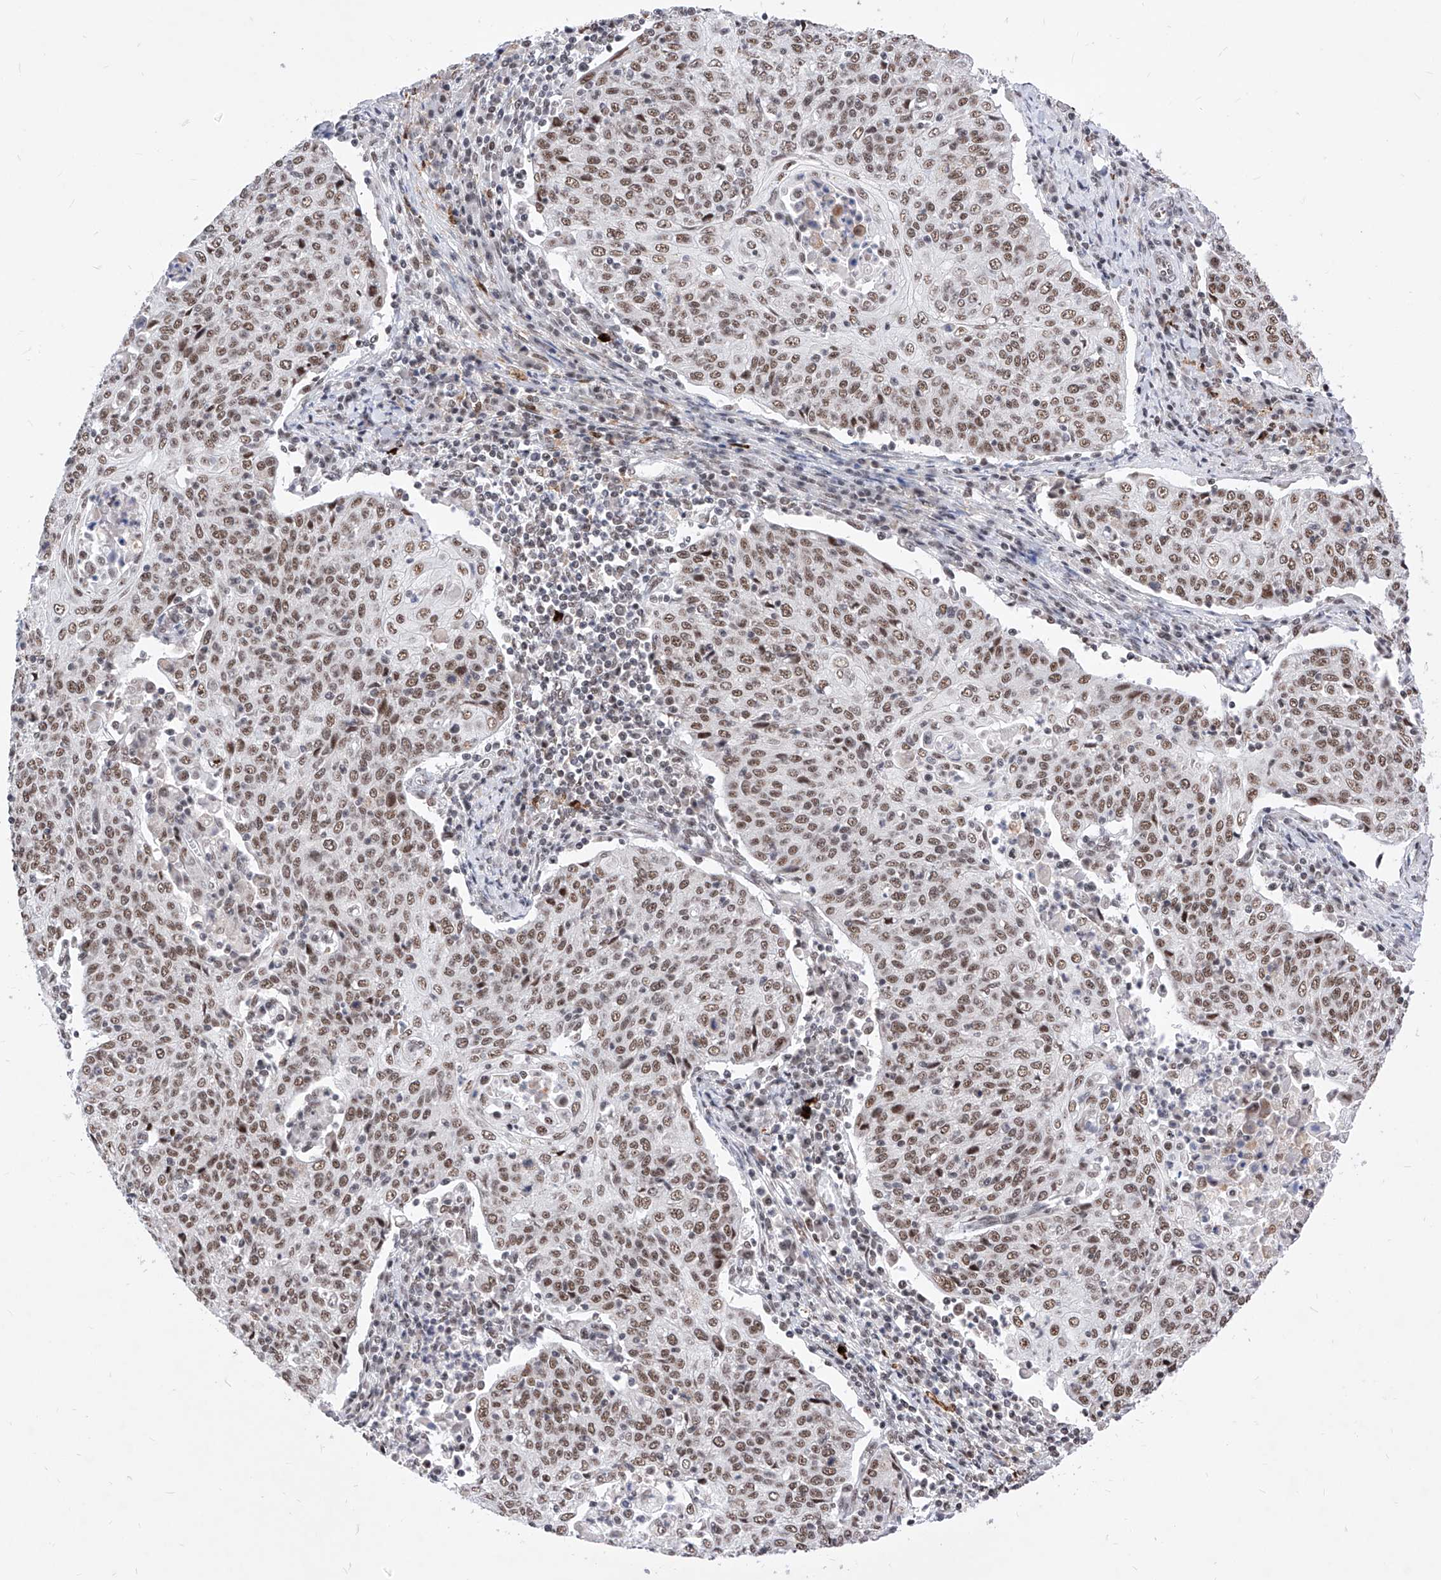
{"staining": {"intensity": "moderate", "quantity": ">75%", "location": "nuclear"}, "tissue": "cervical cancer", "cell_type": "Tumor cells", "image_type": "cancer", "snomed": [{"axis": "morphology", "description": "Squamous cell carcinoma, NOS"}, {"axis": "topography", "description": "Cervix"}], "caption": "Squamous cell carcinoma (cervical) stained for a protein (brown) demonstrates moderate nuclear positive staining in about >75% of tumor cells.", "gene": "PHF5A", "patient": {"sex": "female", "age": 48}}